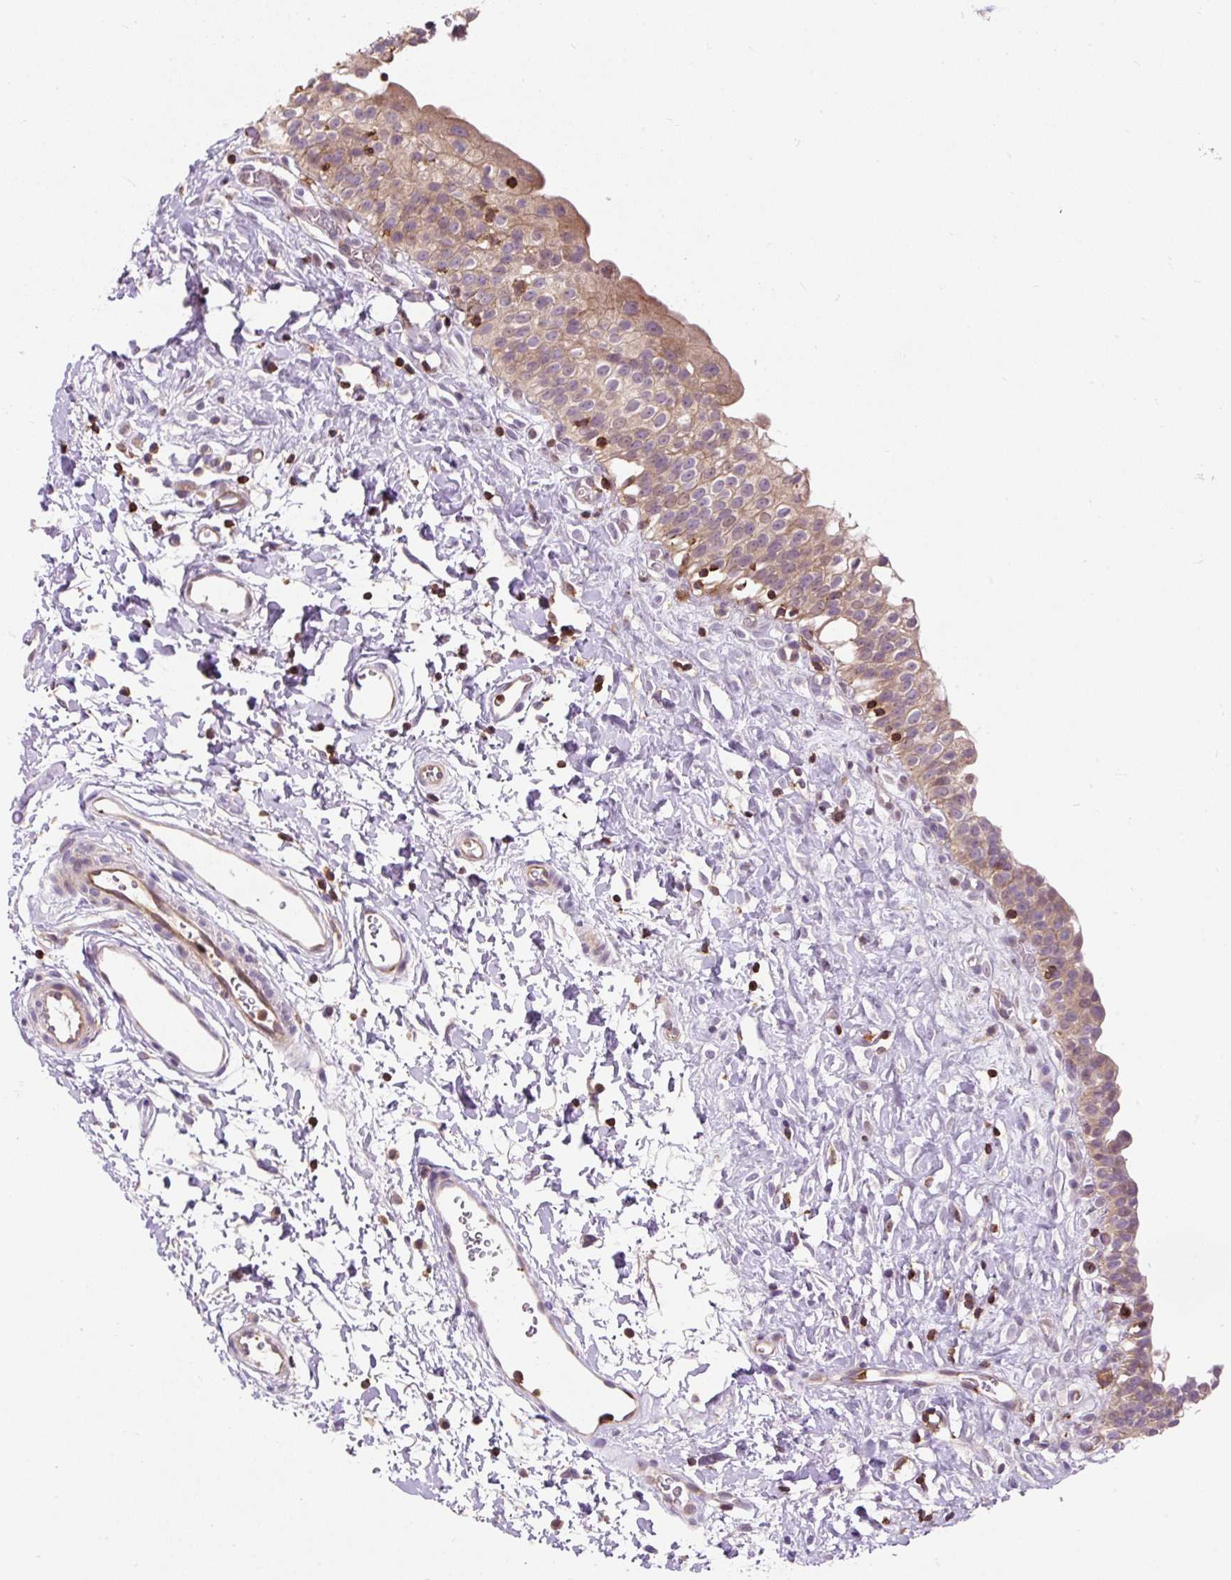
{"staining": {"intensity": "moderate", "quantity": ">75%", "location": "cytoplasmic/membranous"}, "tissue": "urinary bladder", "cell_type": "Urothelial cells", "image_type": "normal", "snomed": [{"axis": "morphology", "description": "Normal tissue, NOS"}, {"axis": "topography", "description": "Urinary bladder"}], "caption": "Benign urinary bladder exhibits moderate cytoplasmic/membranous expression in approximately >75% of urothelial cells, visualized by immunohistochemistry. Immunohistochemistry stains the protein of interest in brown and the nuclei are stained blue.", "gene": "CISD3", "patient": {"sex": "male", "age": 51}}